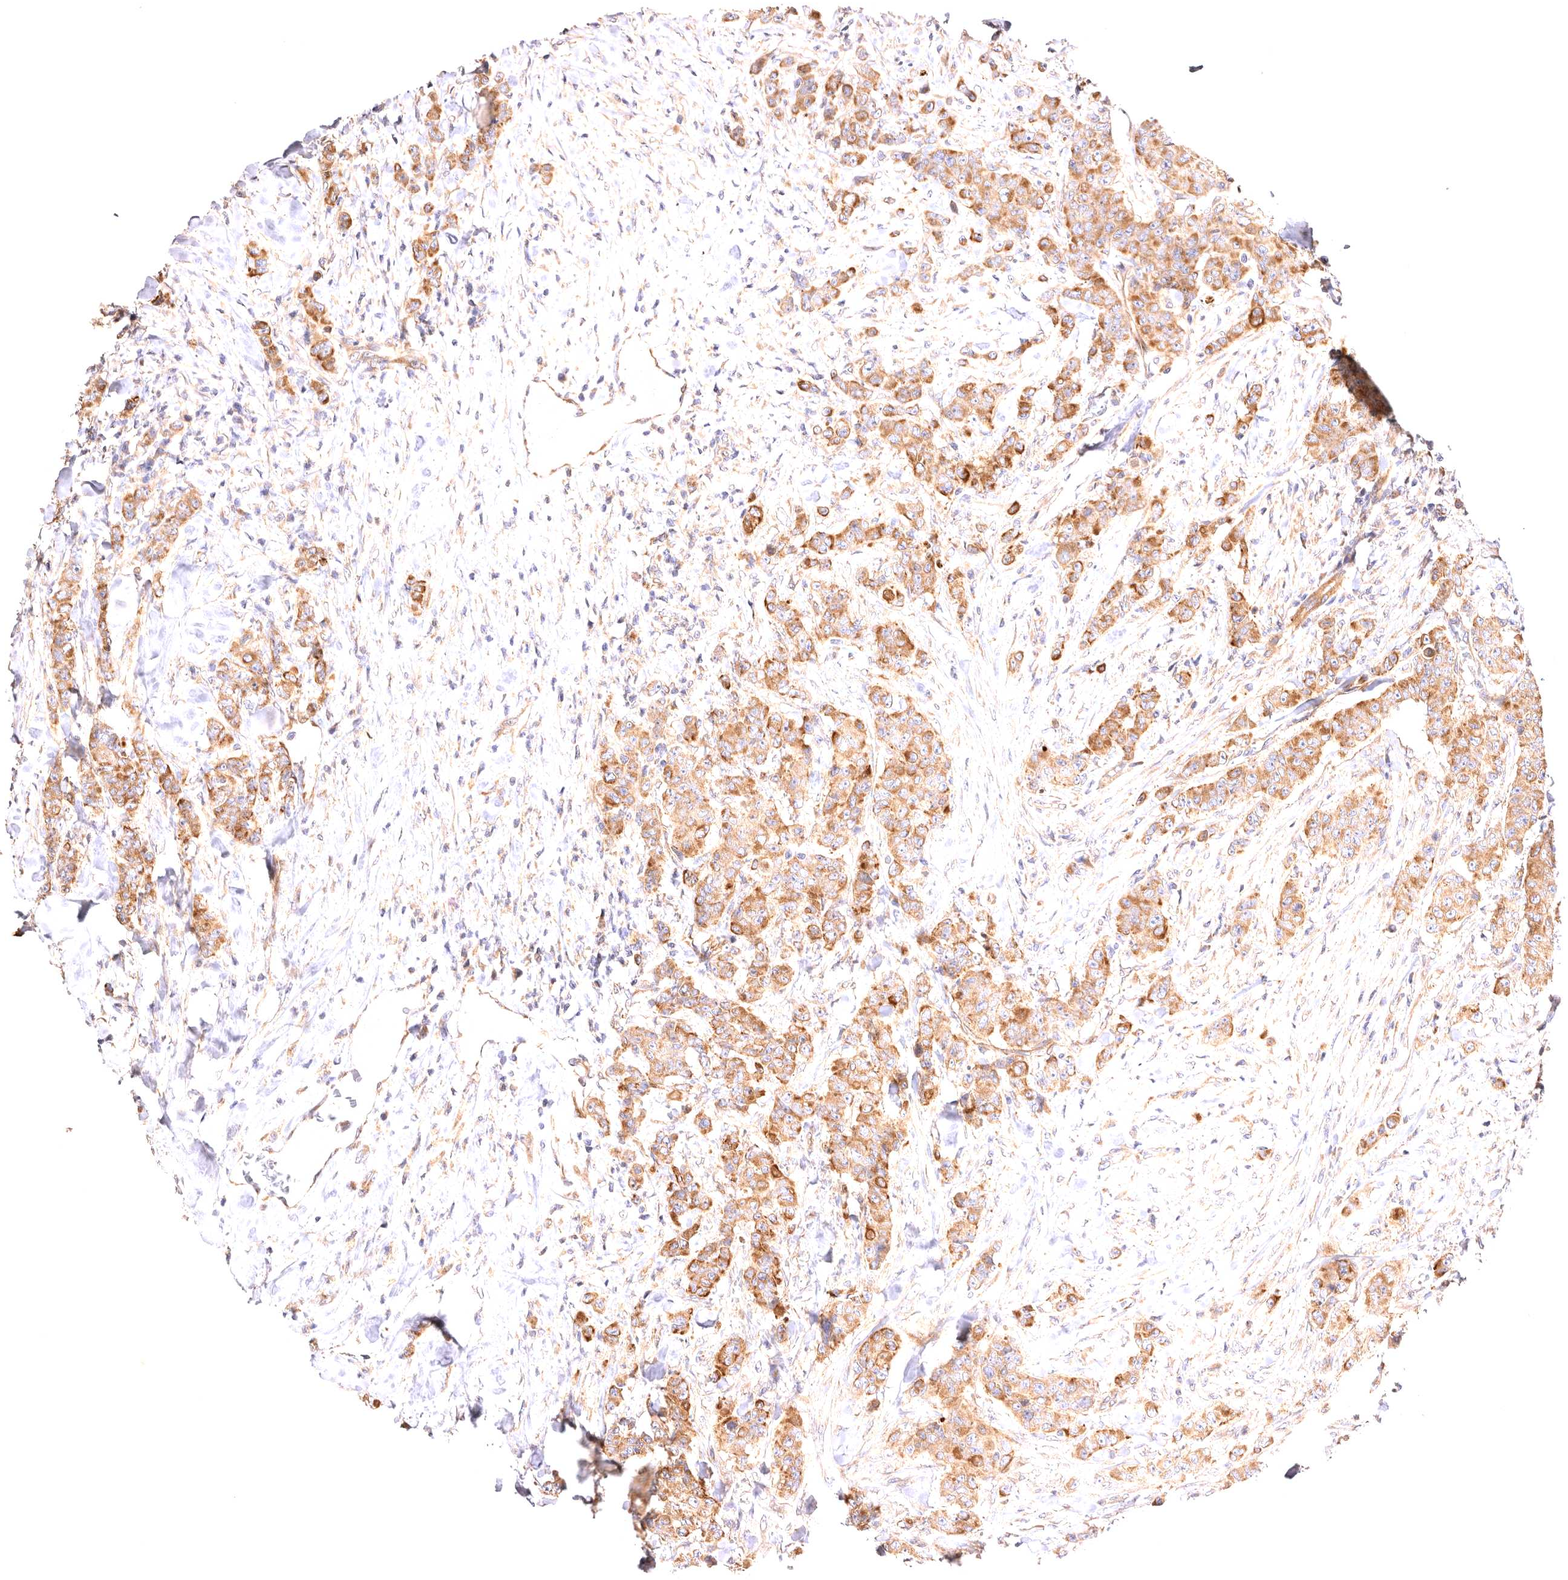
{"staining": {"intensity": "moderate", "quantity": ">75%", "location": "cytoplasmic/membranous"}, "tissue": "breast cancer", "cell_type": "Tumor cells", "image_type": "cancer", "snomed": [{"axis": "morphology", "description": "Duct carcinoma"}, {"axis": "topography", "description": "Breast"}], "caption": "Protein expression analysis of intraductal carcinoma (breast) displays moderate cytoplasmic/membranous expression in approximately >75% of tumor cells.", "gene": "VPS45", "patient": {"sex": "female", "age": 40}}